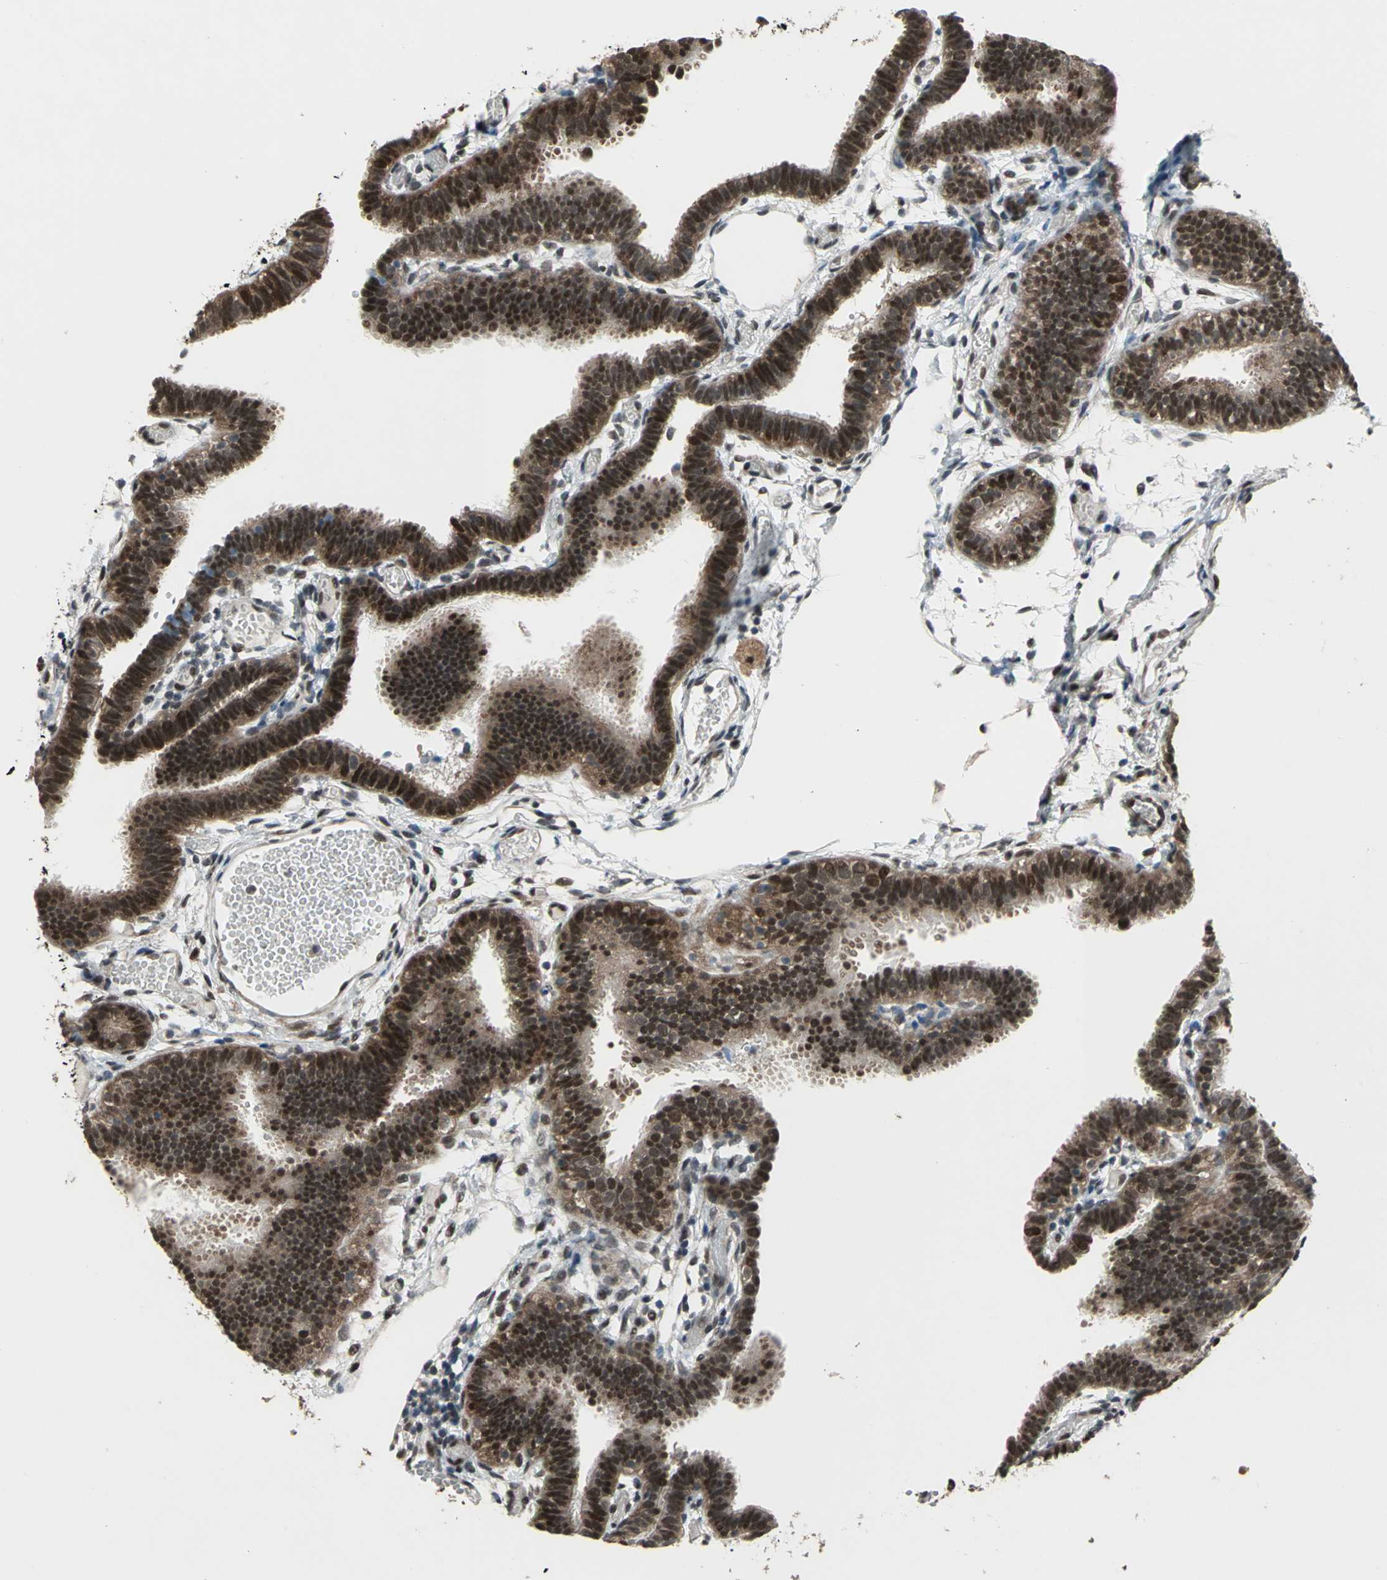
{"staining": {"intensity": "strong", "quantity": ">75%", "location": "cytoplasmic/membranous,nuclear"}, "tissue": "fallopian tube", "cell_type": "Glandular cells", "image_type": "normal", "snomed": [{"axis": "morphology", "description": "Normal tissue, NOS"}, {"axis": "topography", "description": "Fallopian tube"}], "caption": "Brown immunohistochemical staining in normal human fallopian tube exhibits strong cytoplasmic/membranous,nuclear staining in about >75% of glandular cells.", "gene": "COPS5", "patient": {"sex": "female", "age": 29}}